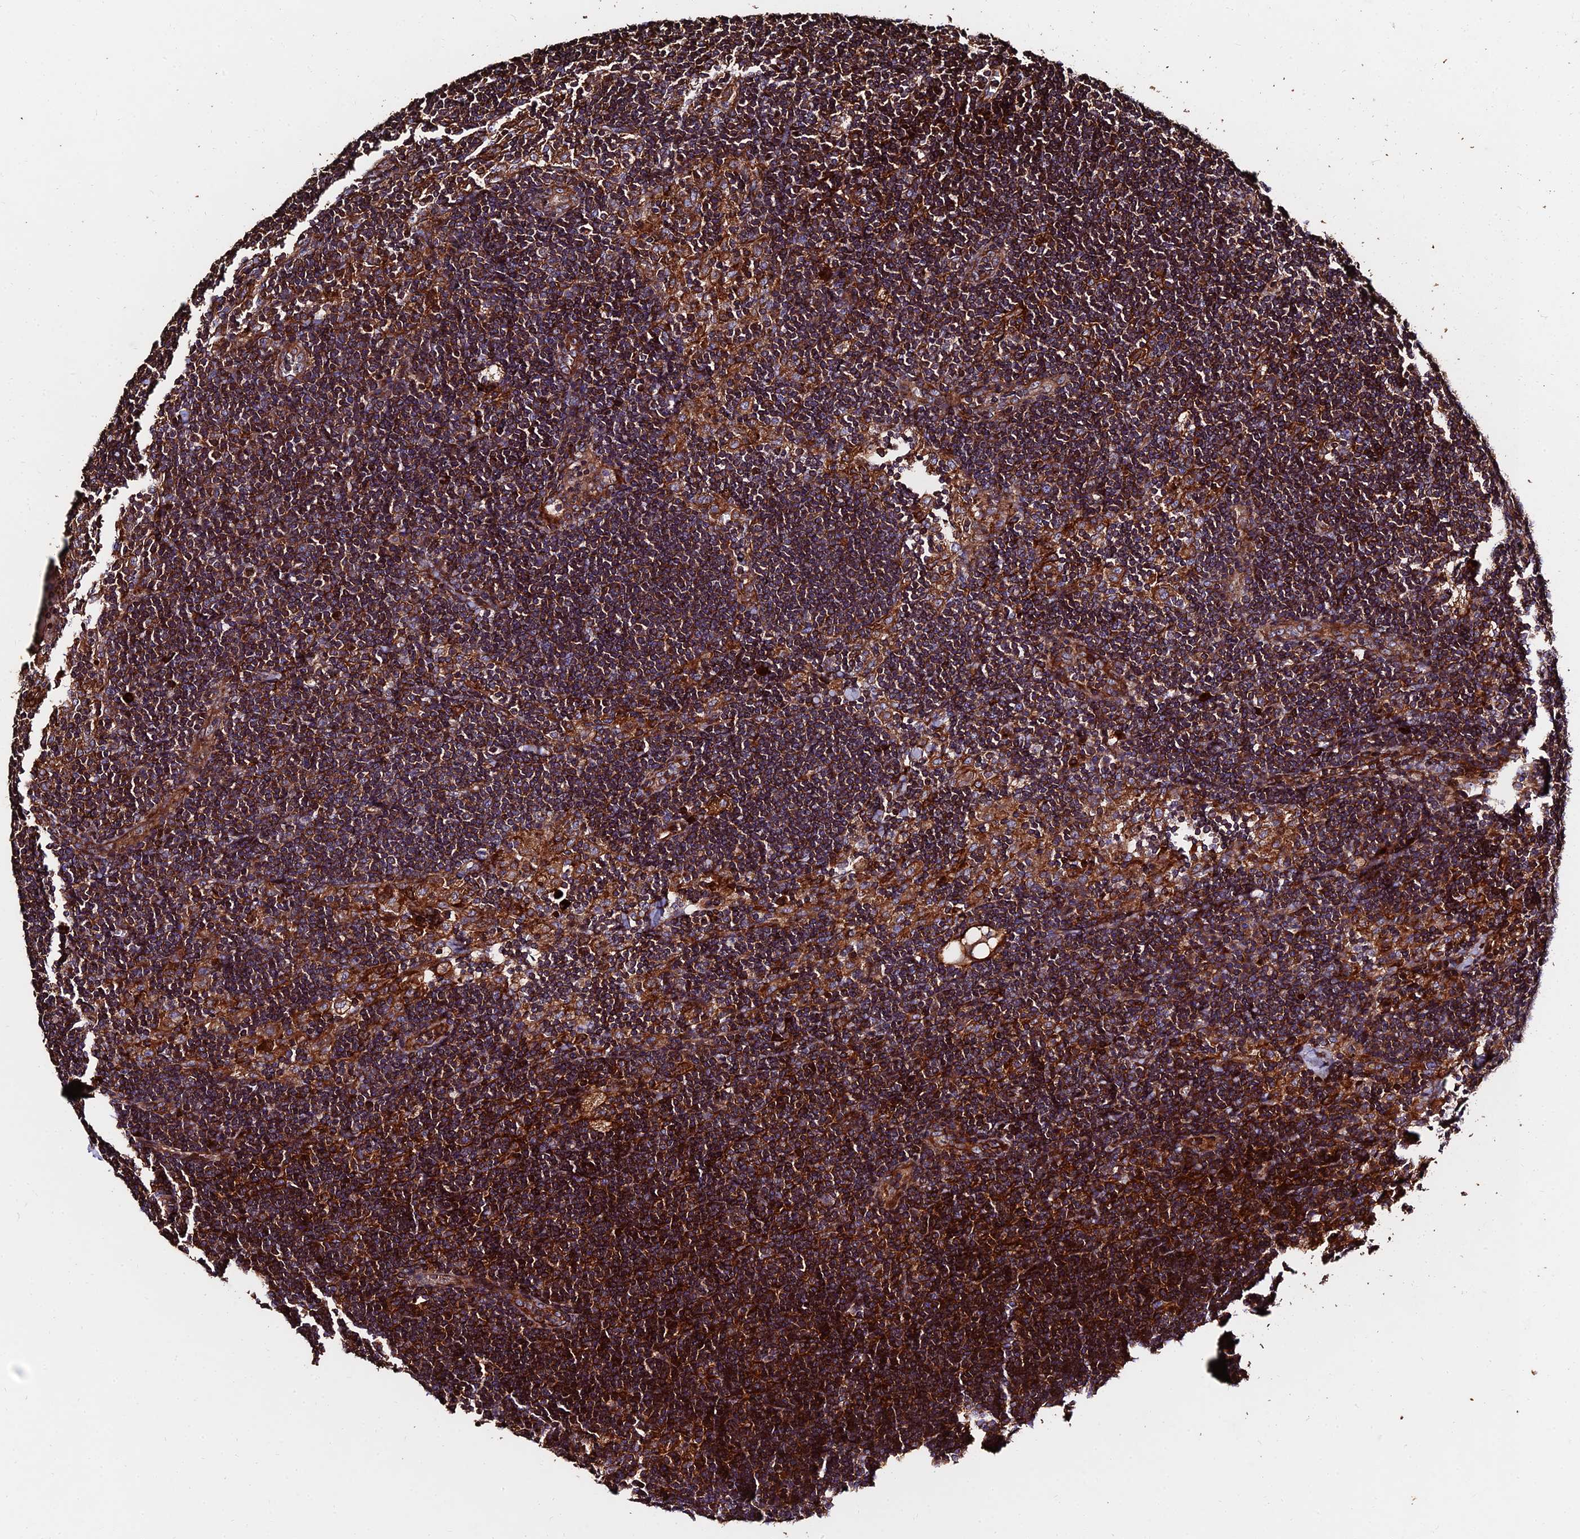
{"staining": {"intensity": "strong", "quantity": ">75%", "location": "cytoplasmic/membranous"}, "tissue": "lymph node", "cell_type": "Non-germinal center cells", "image_type": "normal", "snomed": [{"axis": "morphology", "description": "Normal tissue, NOS"}, {"axis": "topography", "description": "Lymph node"}], "caption": "Protein staining of unremarkable lymph node exhibits strong cytoplasmic/membranous expression in approximately >75% of non-germinal center cells.", "gene": "EXT1", "patient": {"sex": "male", "age": 24}}